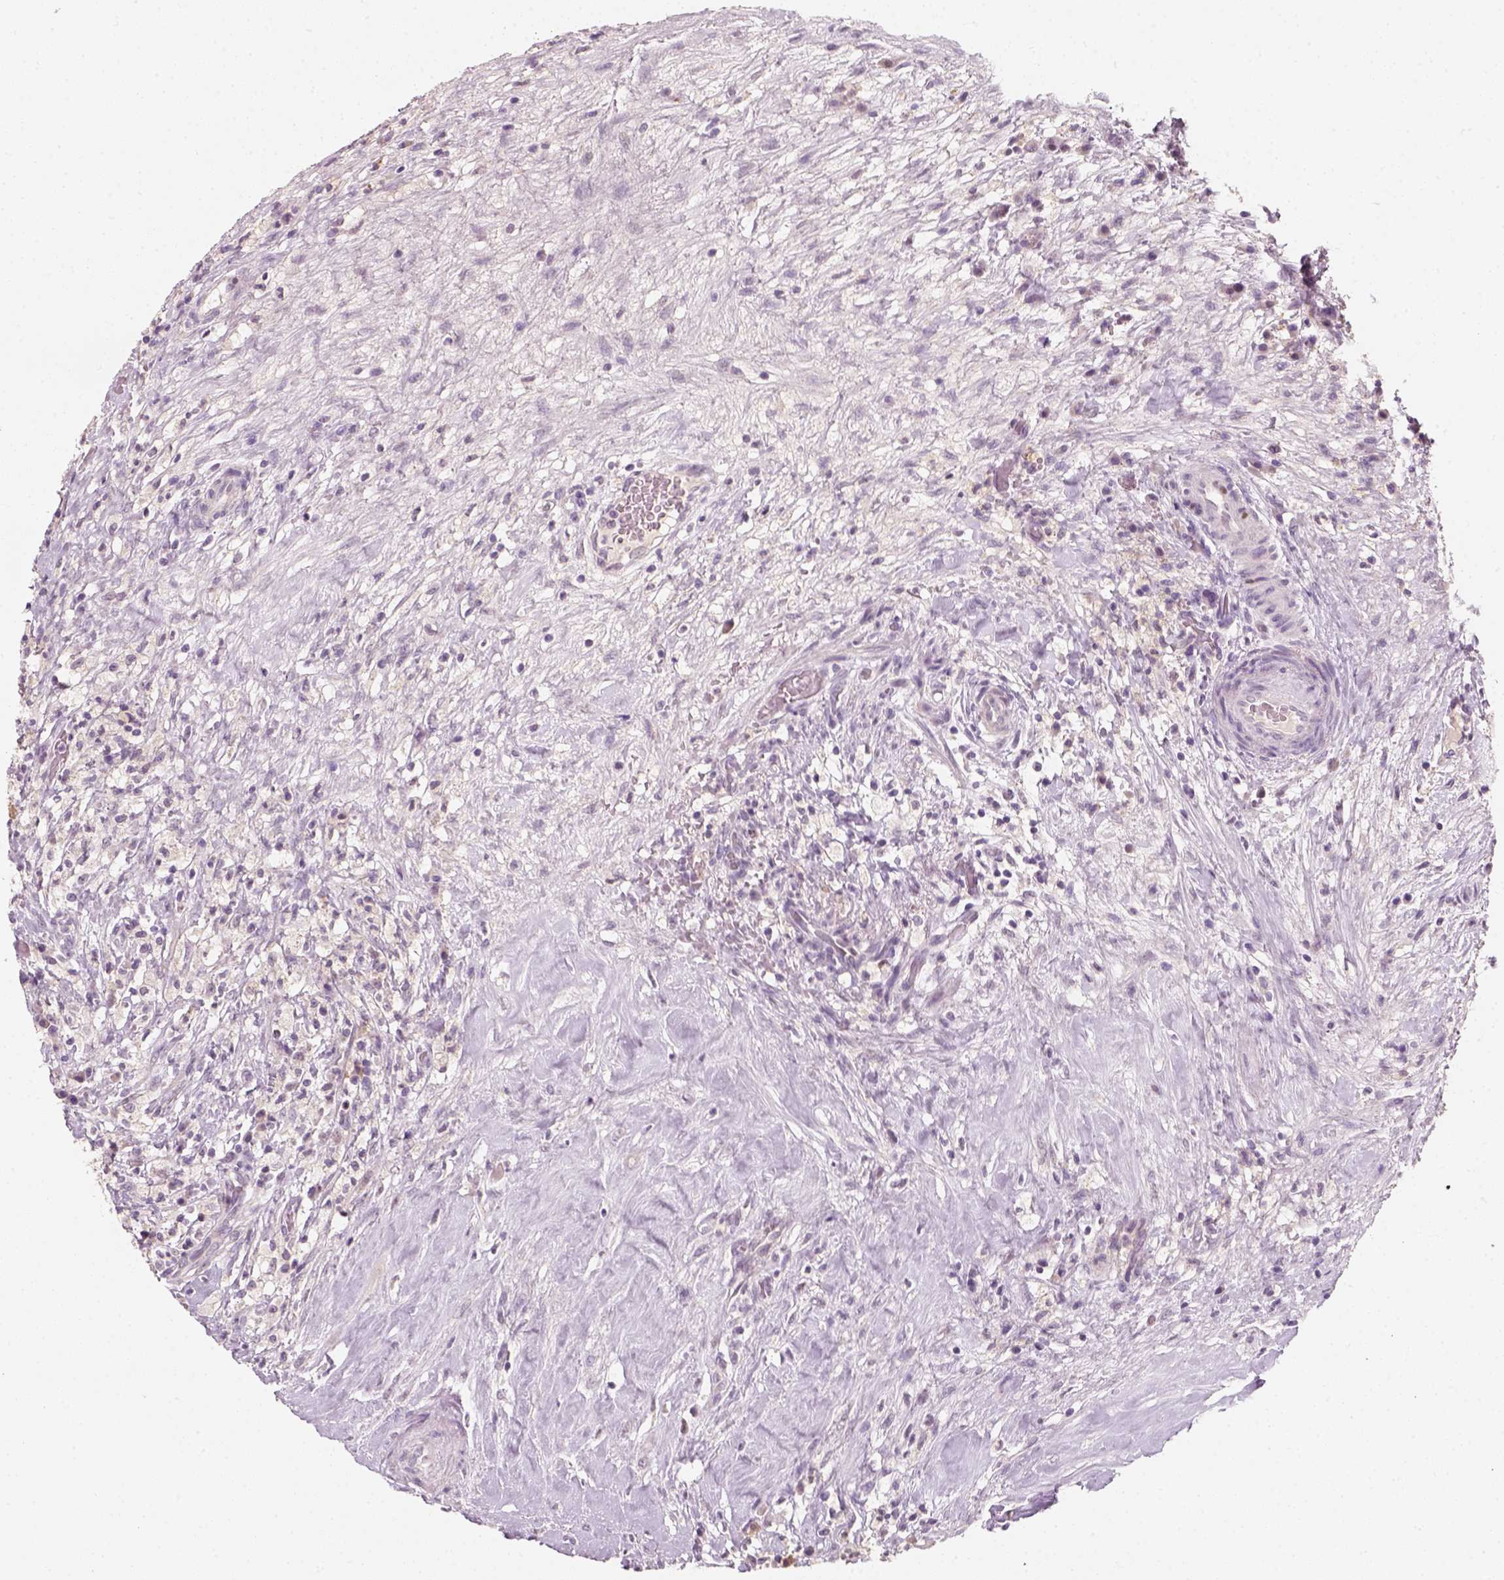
{"staining": {"intensity": "negative", "quantity": "none", "location": "none"}, "tissue": "testis cancer", "cell_type": "Tumor cells", "image_type": "cancer", "snomed": [{"axis": "morphology", "description": "Necrosis, NOS"}, {"axis": "morphology", "description": "Carcinoma, Embryonal, NOS"}, {"axis": "topography", "description": "Testis"}], "caption": "Testis cancer was stained to show a protein in brown. There is no significant staining in tumor cells.", "gene": "TP53", "patient": {"sex": "male", "age": 19}}